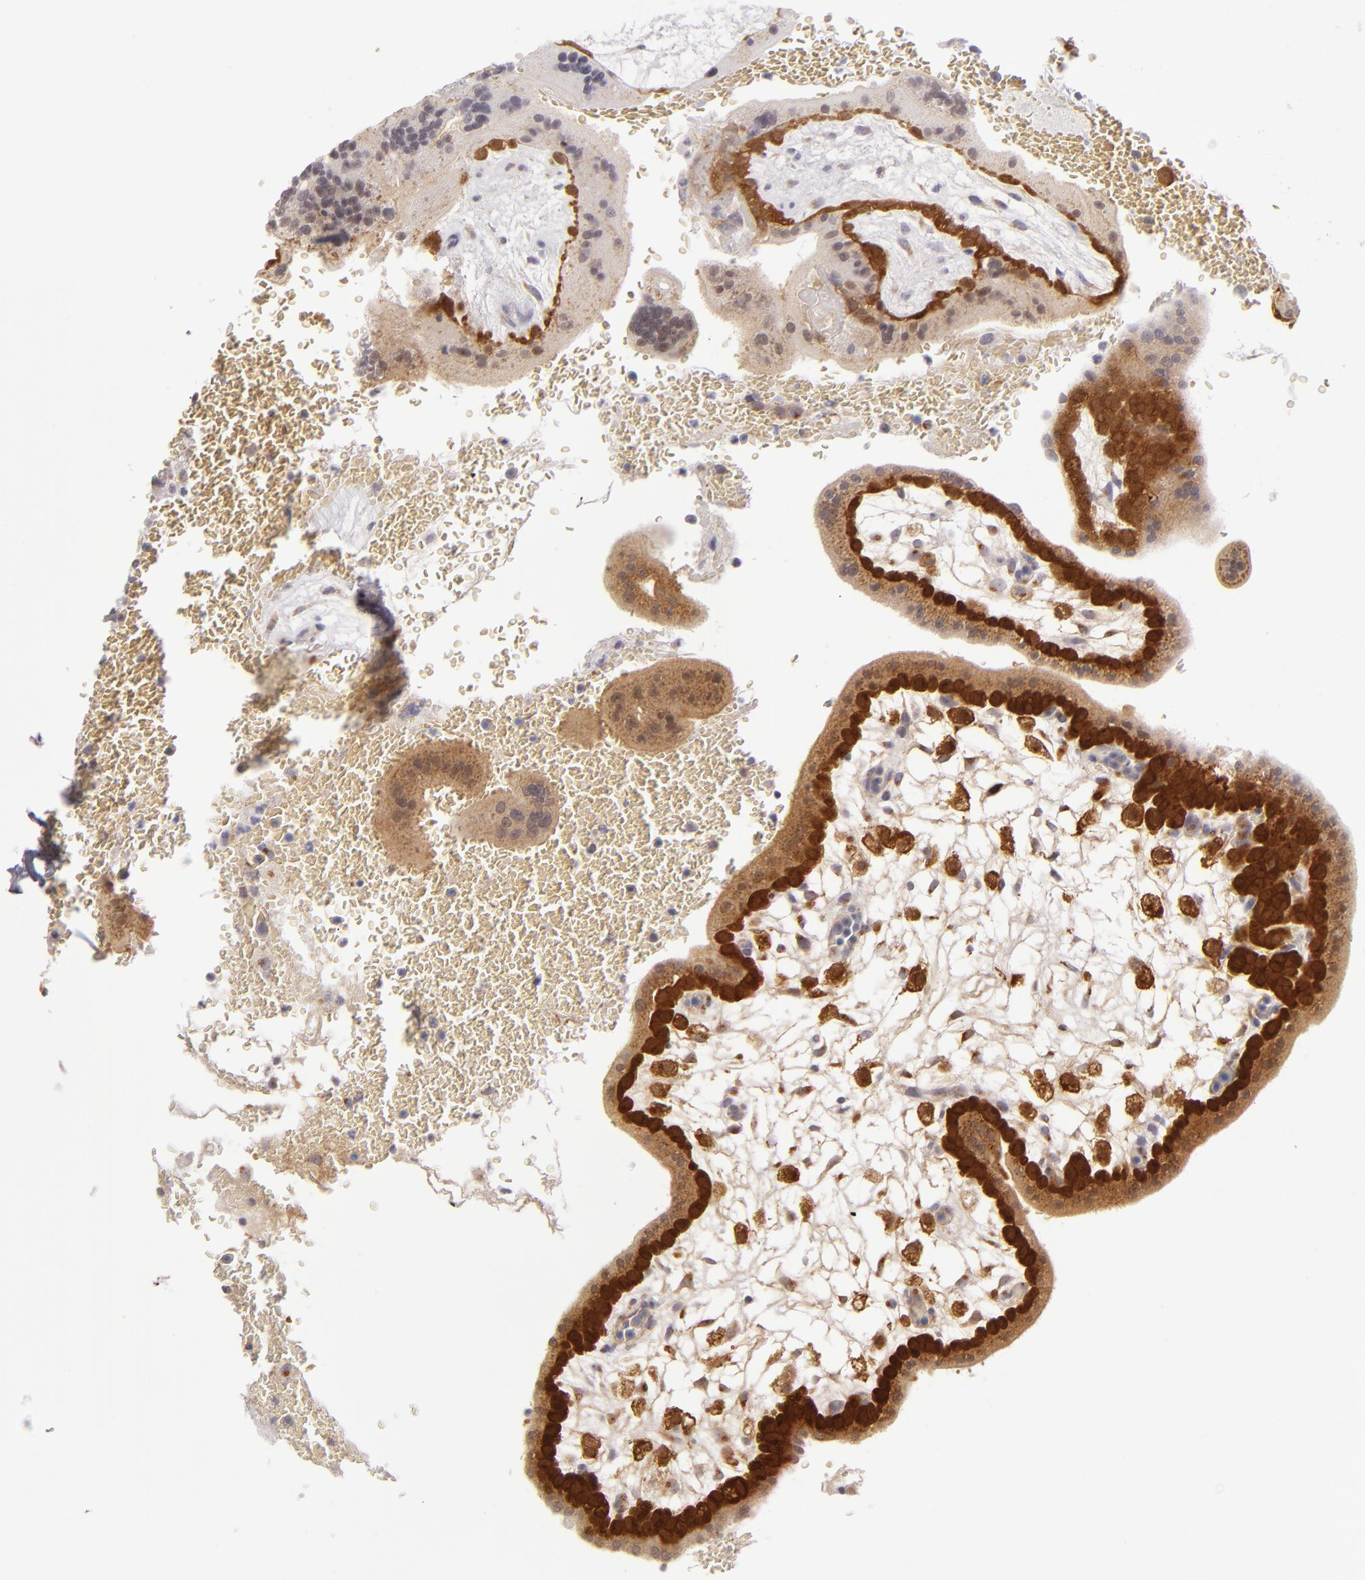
{"staining": {"intensity": "strong", "quantity": ">75%", "location": "cytoplasmic/membranous,nuclear"}, "tissue": "placenta", "cell_type": "Trophoblastic cells", "image_type": "normal", "snomed": [{"axis": "morphology", "description": "Normal tissue, NOS"}, {"axis": "topography", "description": "Placenta"}], "caption": "IHC staining of normal placenta, which displays high levels of strong cytoplasmic/membranous,nuclear positivity in approximately >75% of trophoblastic cells indicating strong cytoplasmic/membranous,nuclear protein expression. The staining was performed using DAB (brown) for protein detection and nuclei were counterstained in hematoxylin (blue).", "gene": "SH2D4A", "patient": {"sex": "female", "age": 35}}